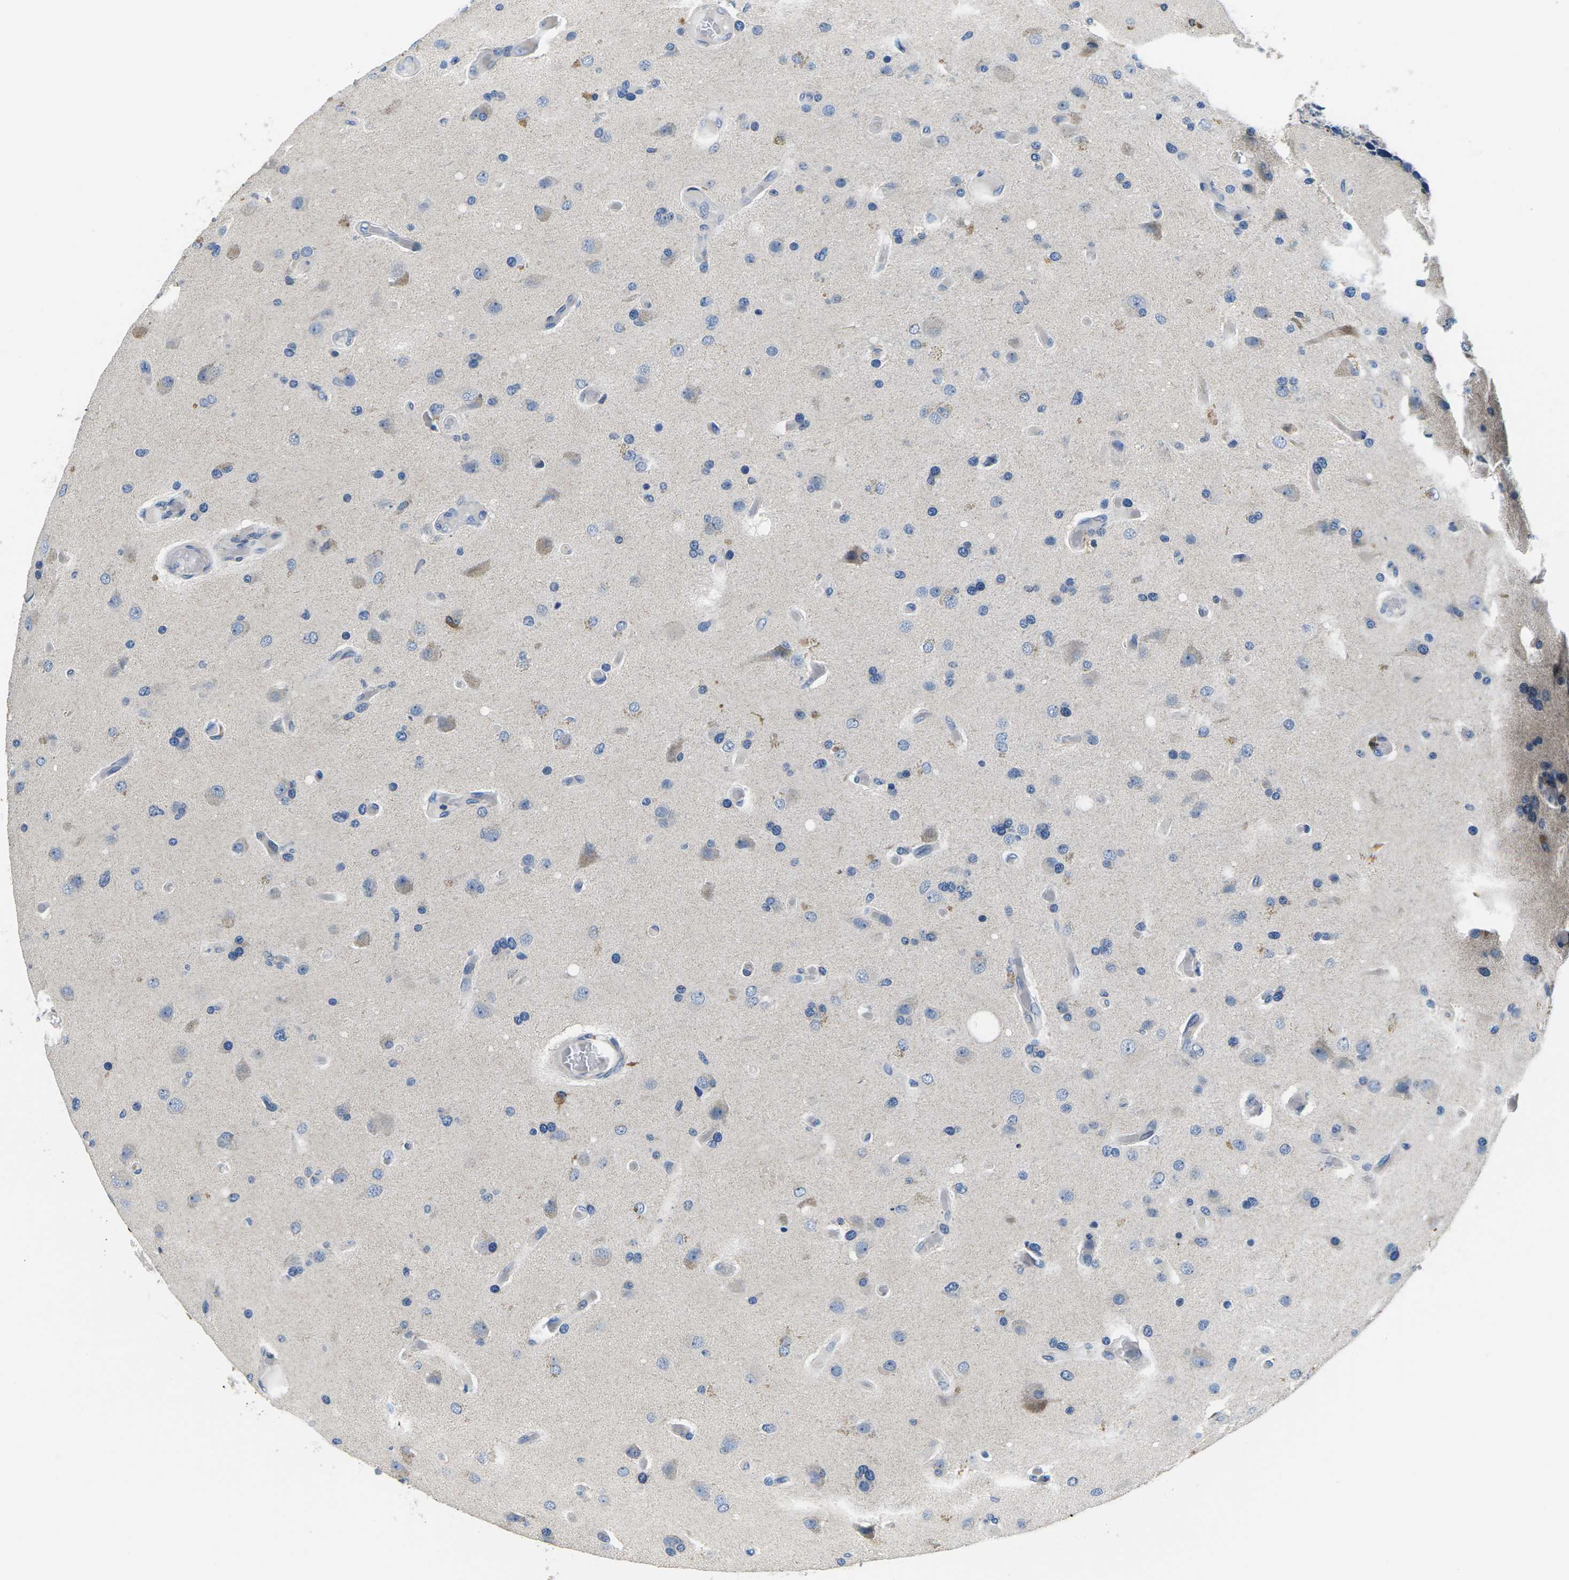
{"staining": {"intensity": "negative", "quantity": "none", "location": "none"}, "tissue": "glioma", "cell_type": "Tumor cells", "image_type": "cancer", "snomed": [{"axis": "morphology", "description": "Normal tissue, NOS"}, {"axis": "morphology", "description": "Glioma, malignant, High grade"}, {"axis": "topography", "description": "Cerebral cortex"}], "caption": "An IHC histopathology image of glioma is shown. There is no staining in tumor cells of glioma.", "gene": "ERGIC3", "patient": {"sex": "male", "age": 77}}